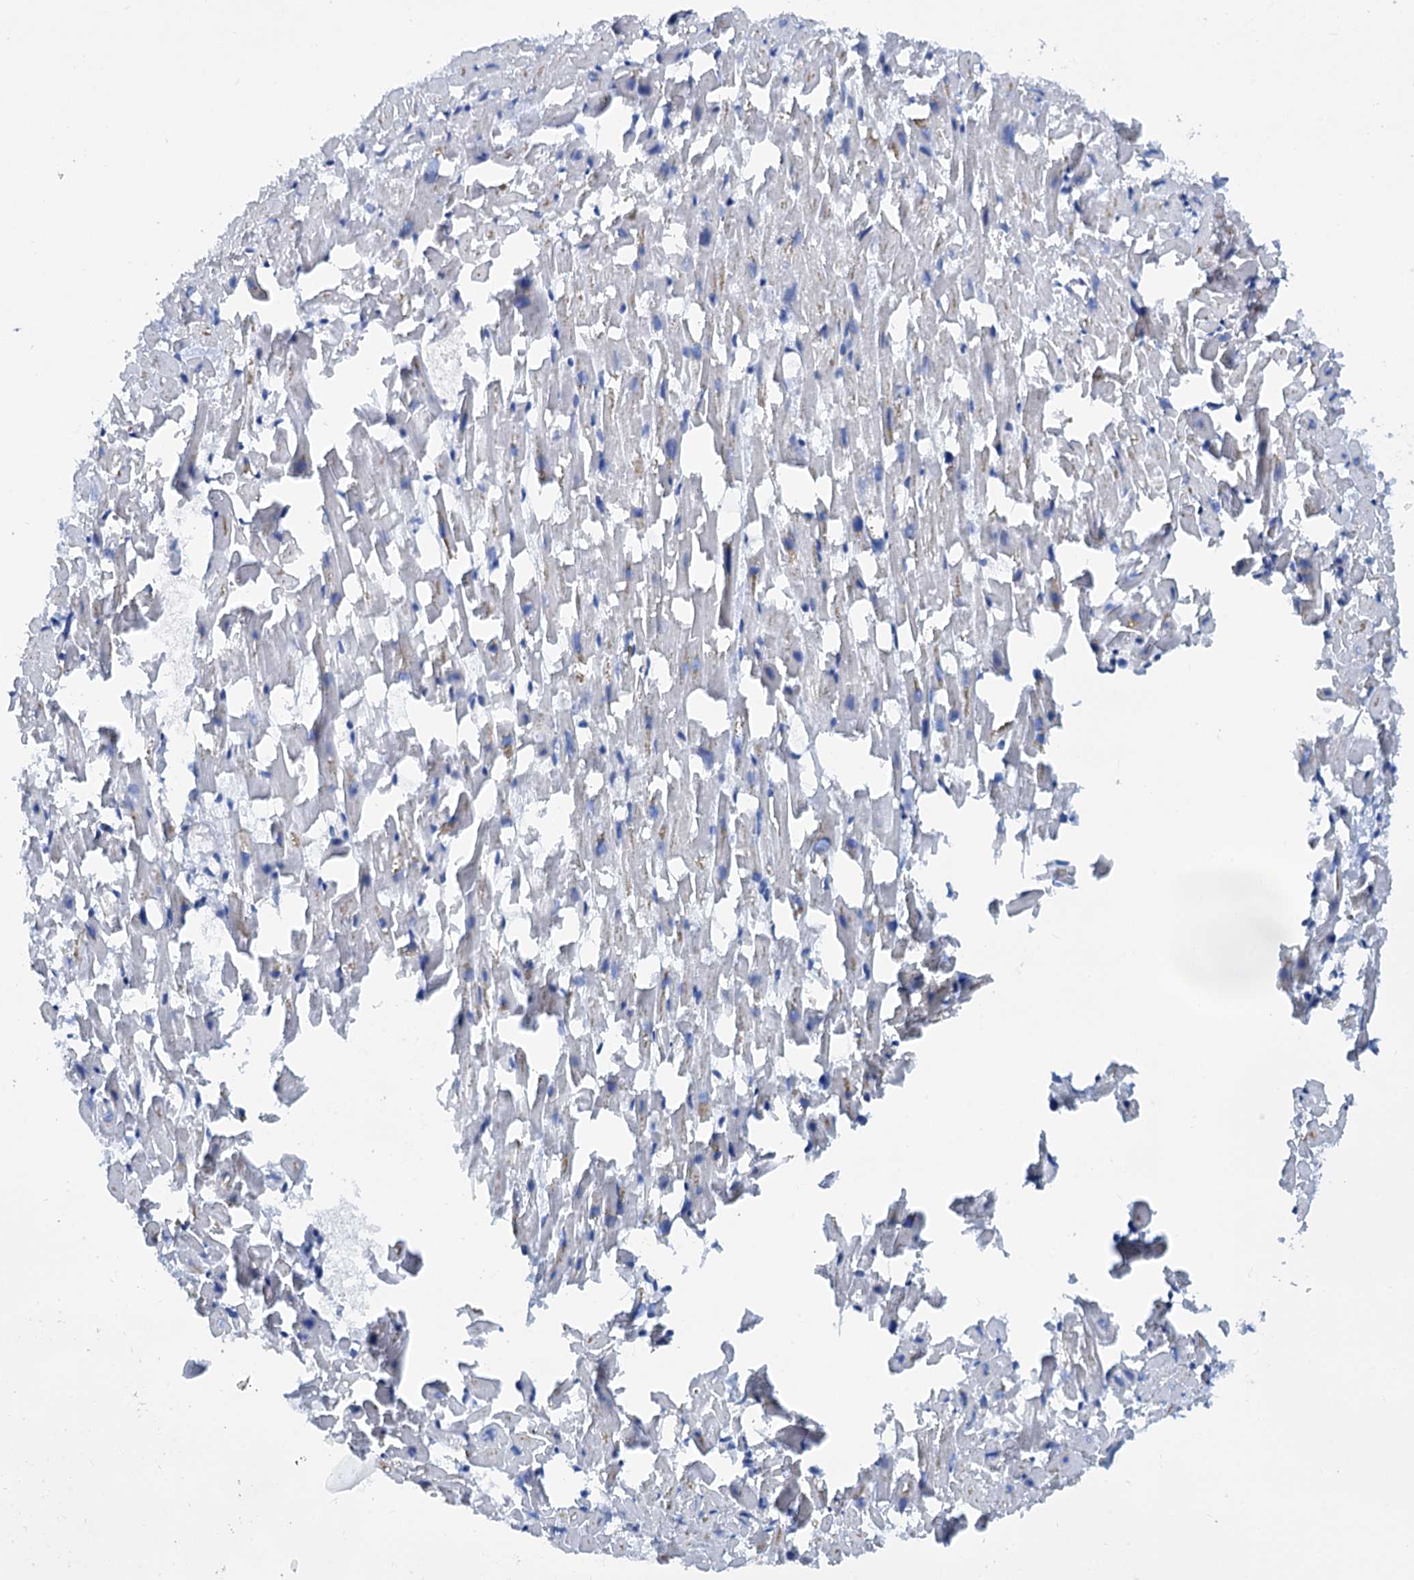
{"staining": {"intensity": "moderate", "quantity": "<25%", "location": "nuclear"}, "tissue": "heart muscle", "cell_type": "Cardiomyocytes", "image_type": "normal", "snomed": [{"axis": "morphology", "description": "Normal tissue, NOS"}, {"axis": "topography", "description": "Heart"}], "caption": "Benign heart muscle was stained to show a protein in brown. There is low levels of moderate nuclear positivity in approximately <25% of cardiomyocytes.", "gene": "SREK1", "patient": {"sex": "female", "age": 64}}